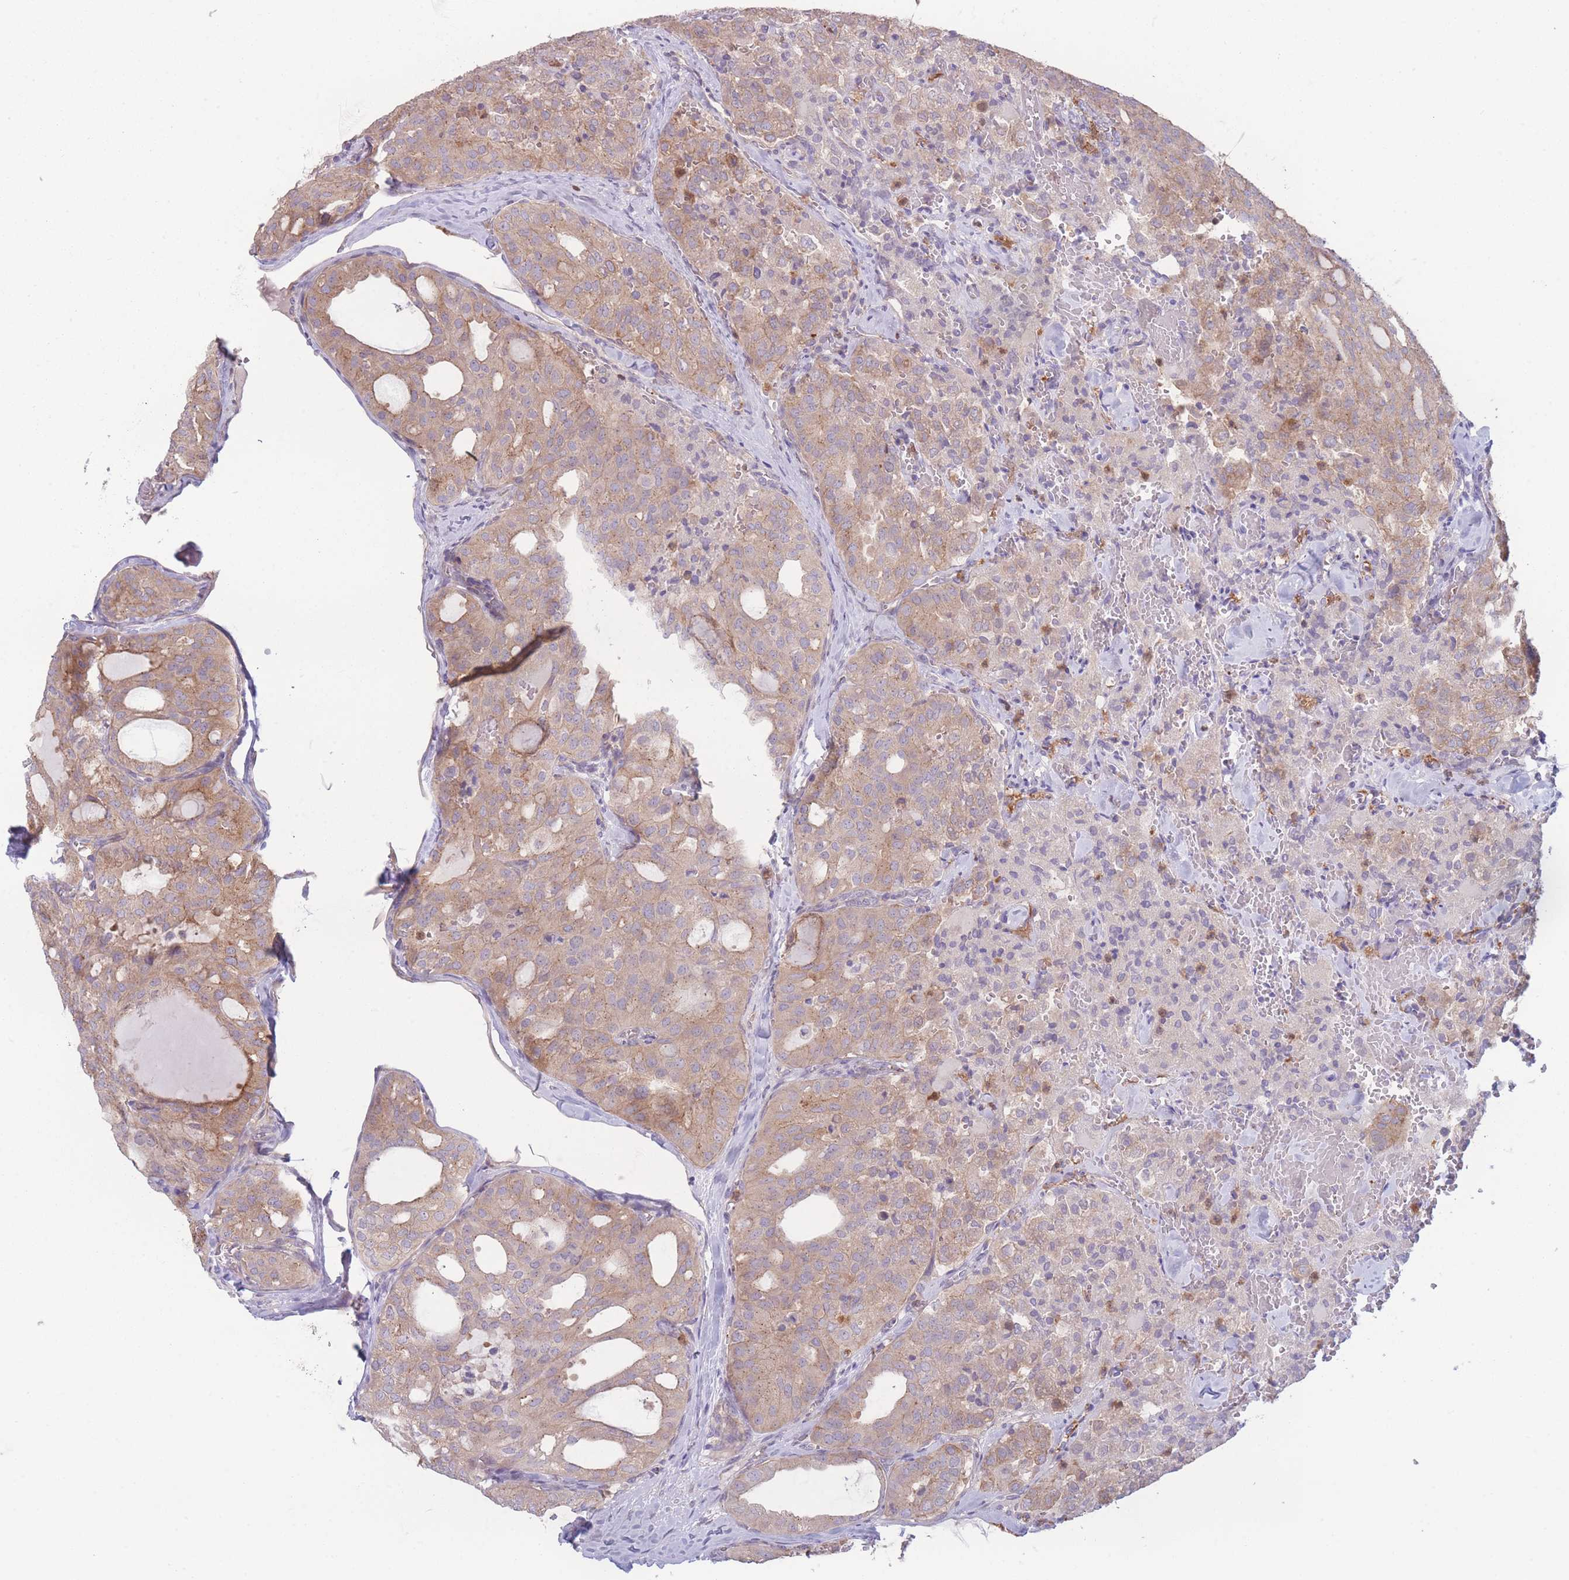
{"staining": {"intensity": "weak", "quantity": "25%-75%", "location": "cytoplasmic/membranous"}, "tissue": "thyroid cancer", "cell_type": "Tumor cells", "image_type": "cancer", "snomed": [{"axis": "morphology", "description": "Follicular adenoma carcinoma, NOS"}, {"axis": "topography", "description": "Thyroid gland"}], "caption": "Weak cytoplasmic/membranous positivity is appreciated in approximately 25%-75% of tumor cells in thyroid follicular adenoma carcinoma. (Brightfield microscopy of DAB IHC at high magnification).", "gene": "STEAP3", "patient": {"sex": "male", "age": 75}}